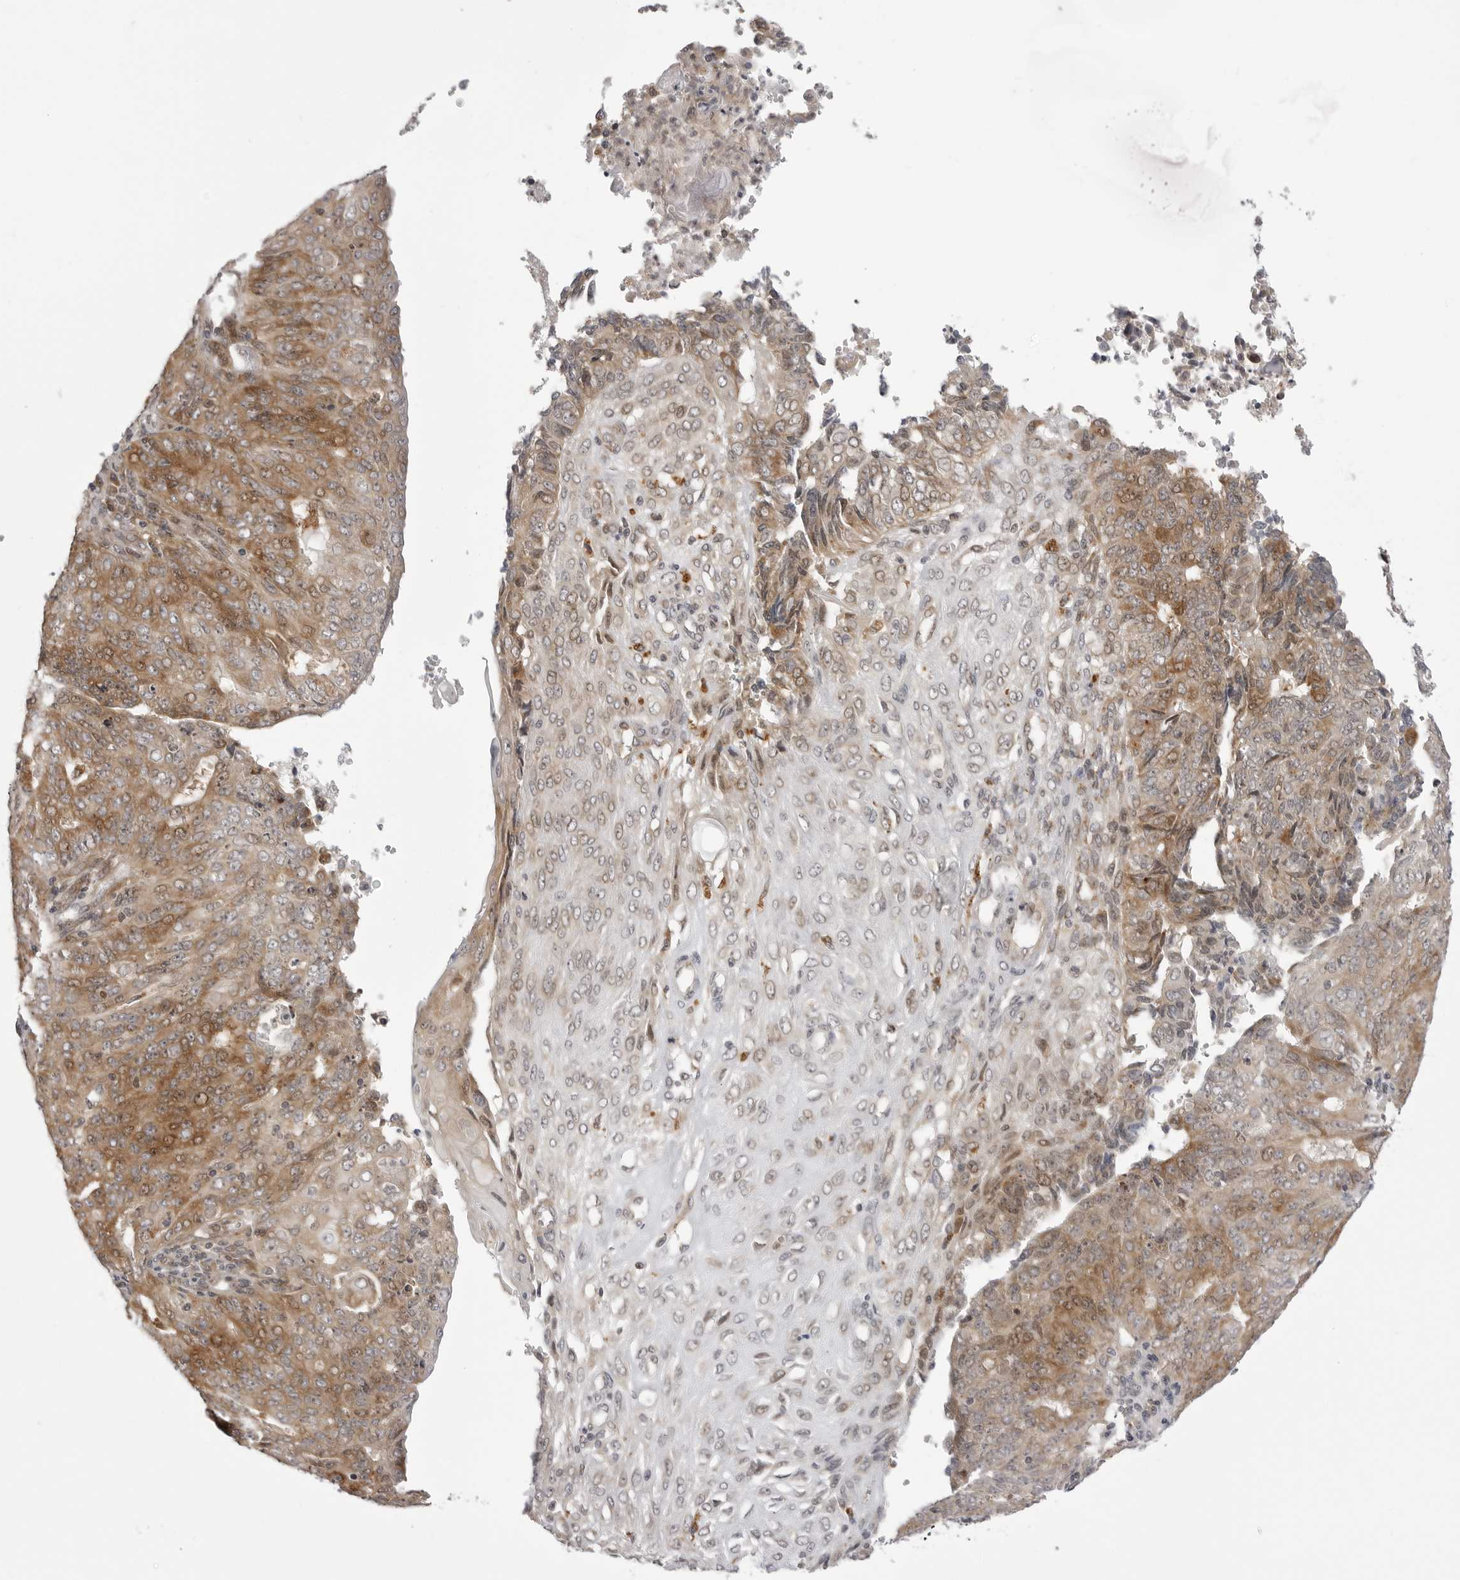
{"staining": {"intensity": "moderate", "quantity": ">75%", "location": "cytoplasmic/membranous"}, "tissue": "endometrial cancer", "cell_type": "Tumor cells", "image_type": "cancer", "snomed": [{"axis": "morphology", "description": "Adenocarcinoma, NOS"}, {"axis": "topography", "description": "Endometrium"}], "caption": "A micrograph showing moderate cytoplasmic/membranous staining in approximately >75% of tumor cells in adenocarcinoma (endometrial), as visualized by brown immunohistochemical staining.", "gene": "PTK2B", "patient": {"sex": "female", "age": 32}}